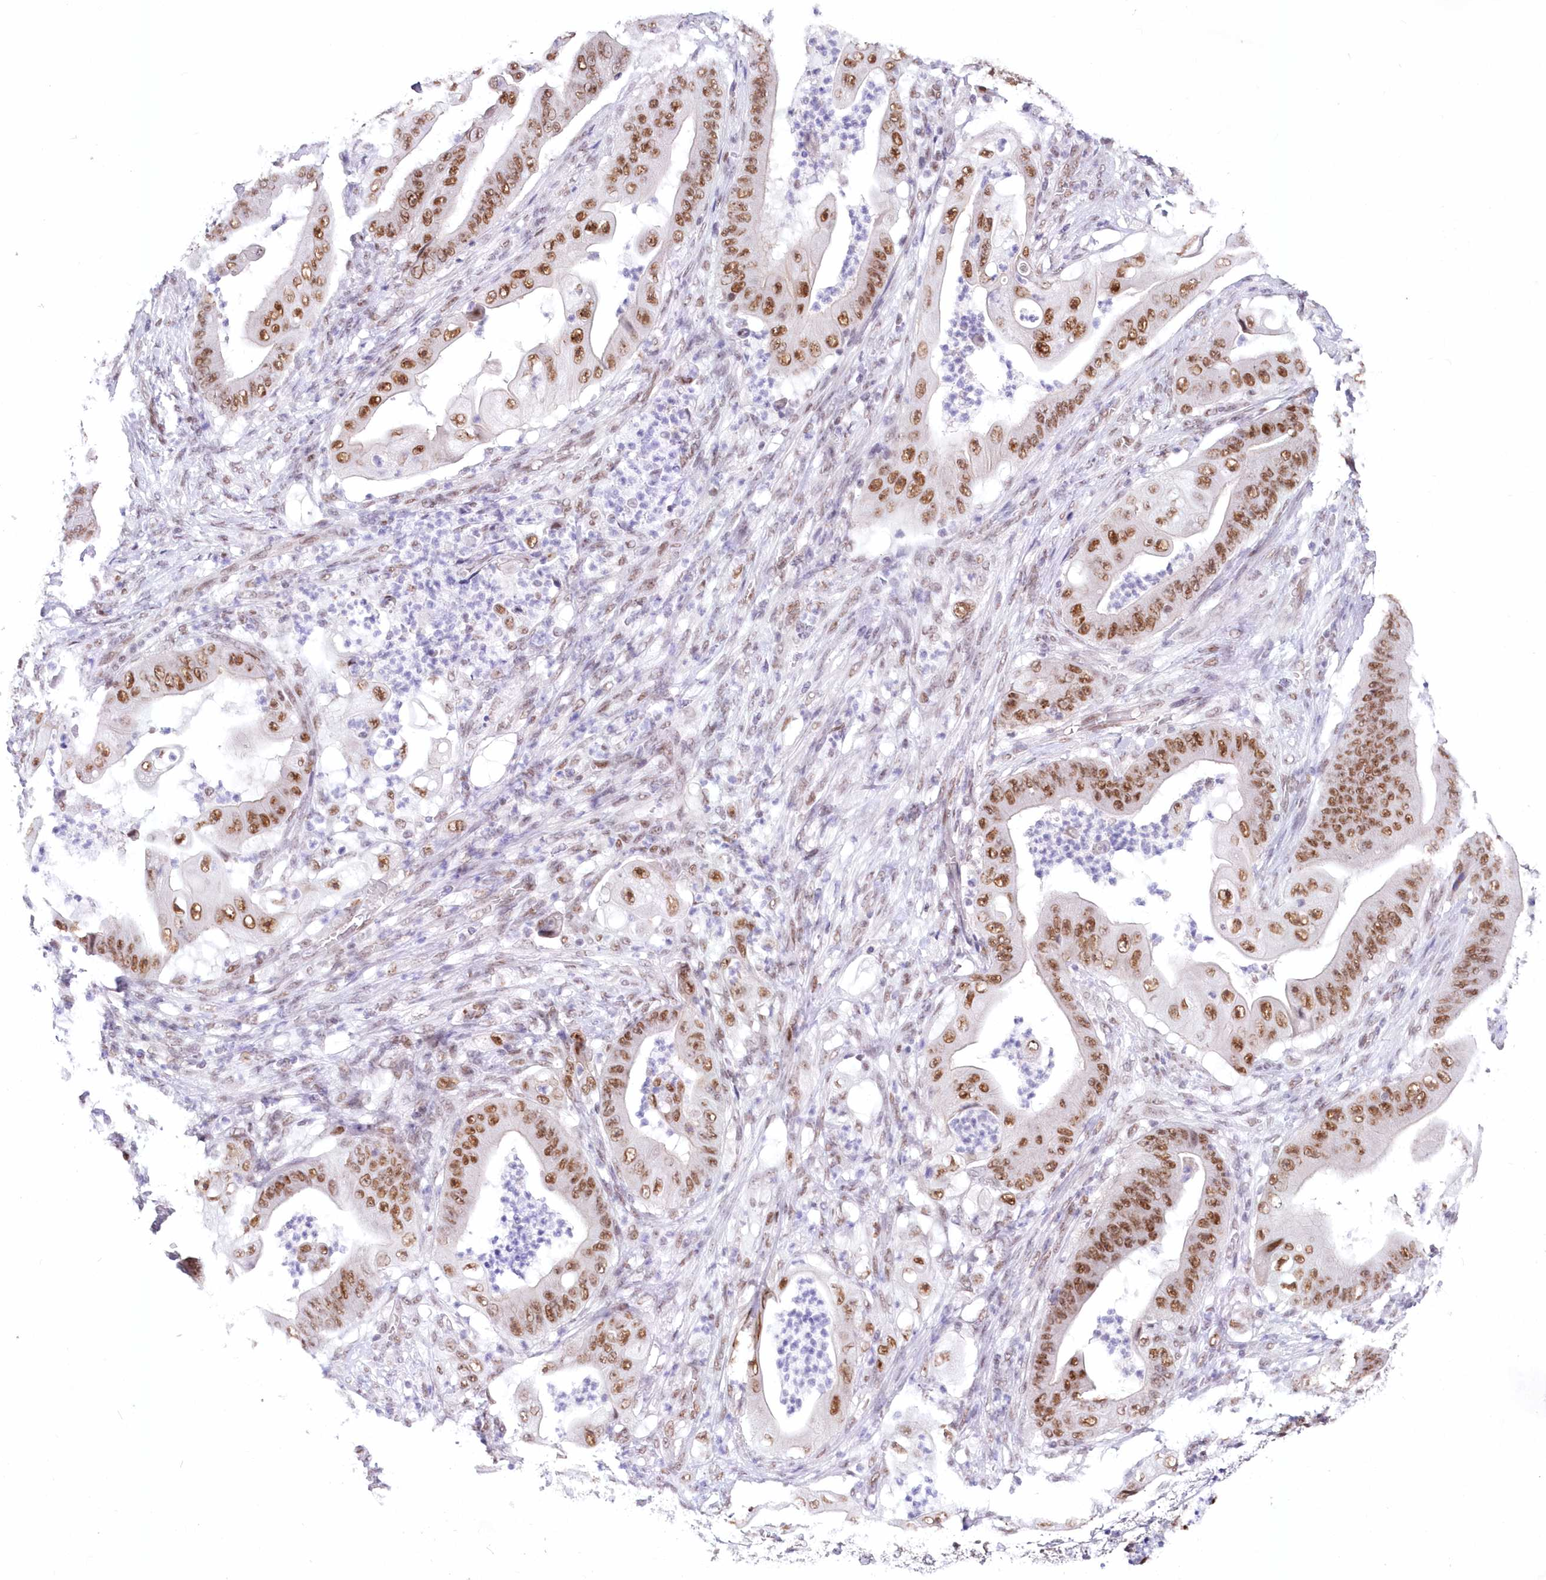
{"staining": {"intensity": "moderate", "quantity": ">75%", "location": "nuclear"}, "tissue": "stomach cancer", "cell_type": "Tumor cells", "image_type": "cancer", "snomed": [{"axis": "morphology", "description": "Adenocarcinoma, NOS"}, {"axis": "topography", "description": "Stomach"}], "caption": "High-power microscopy captured an immunohistochemistry (IHC) histopathology image of stomach cancer, revealing moderate nuclear positivity in about >75% of tumor cells.", "gene": "NSUN2", "patient": {"sex": "female", "age": 73}}